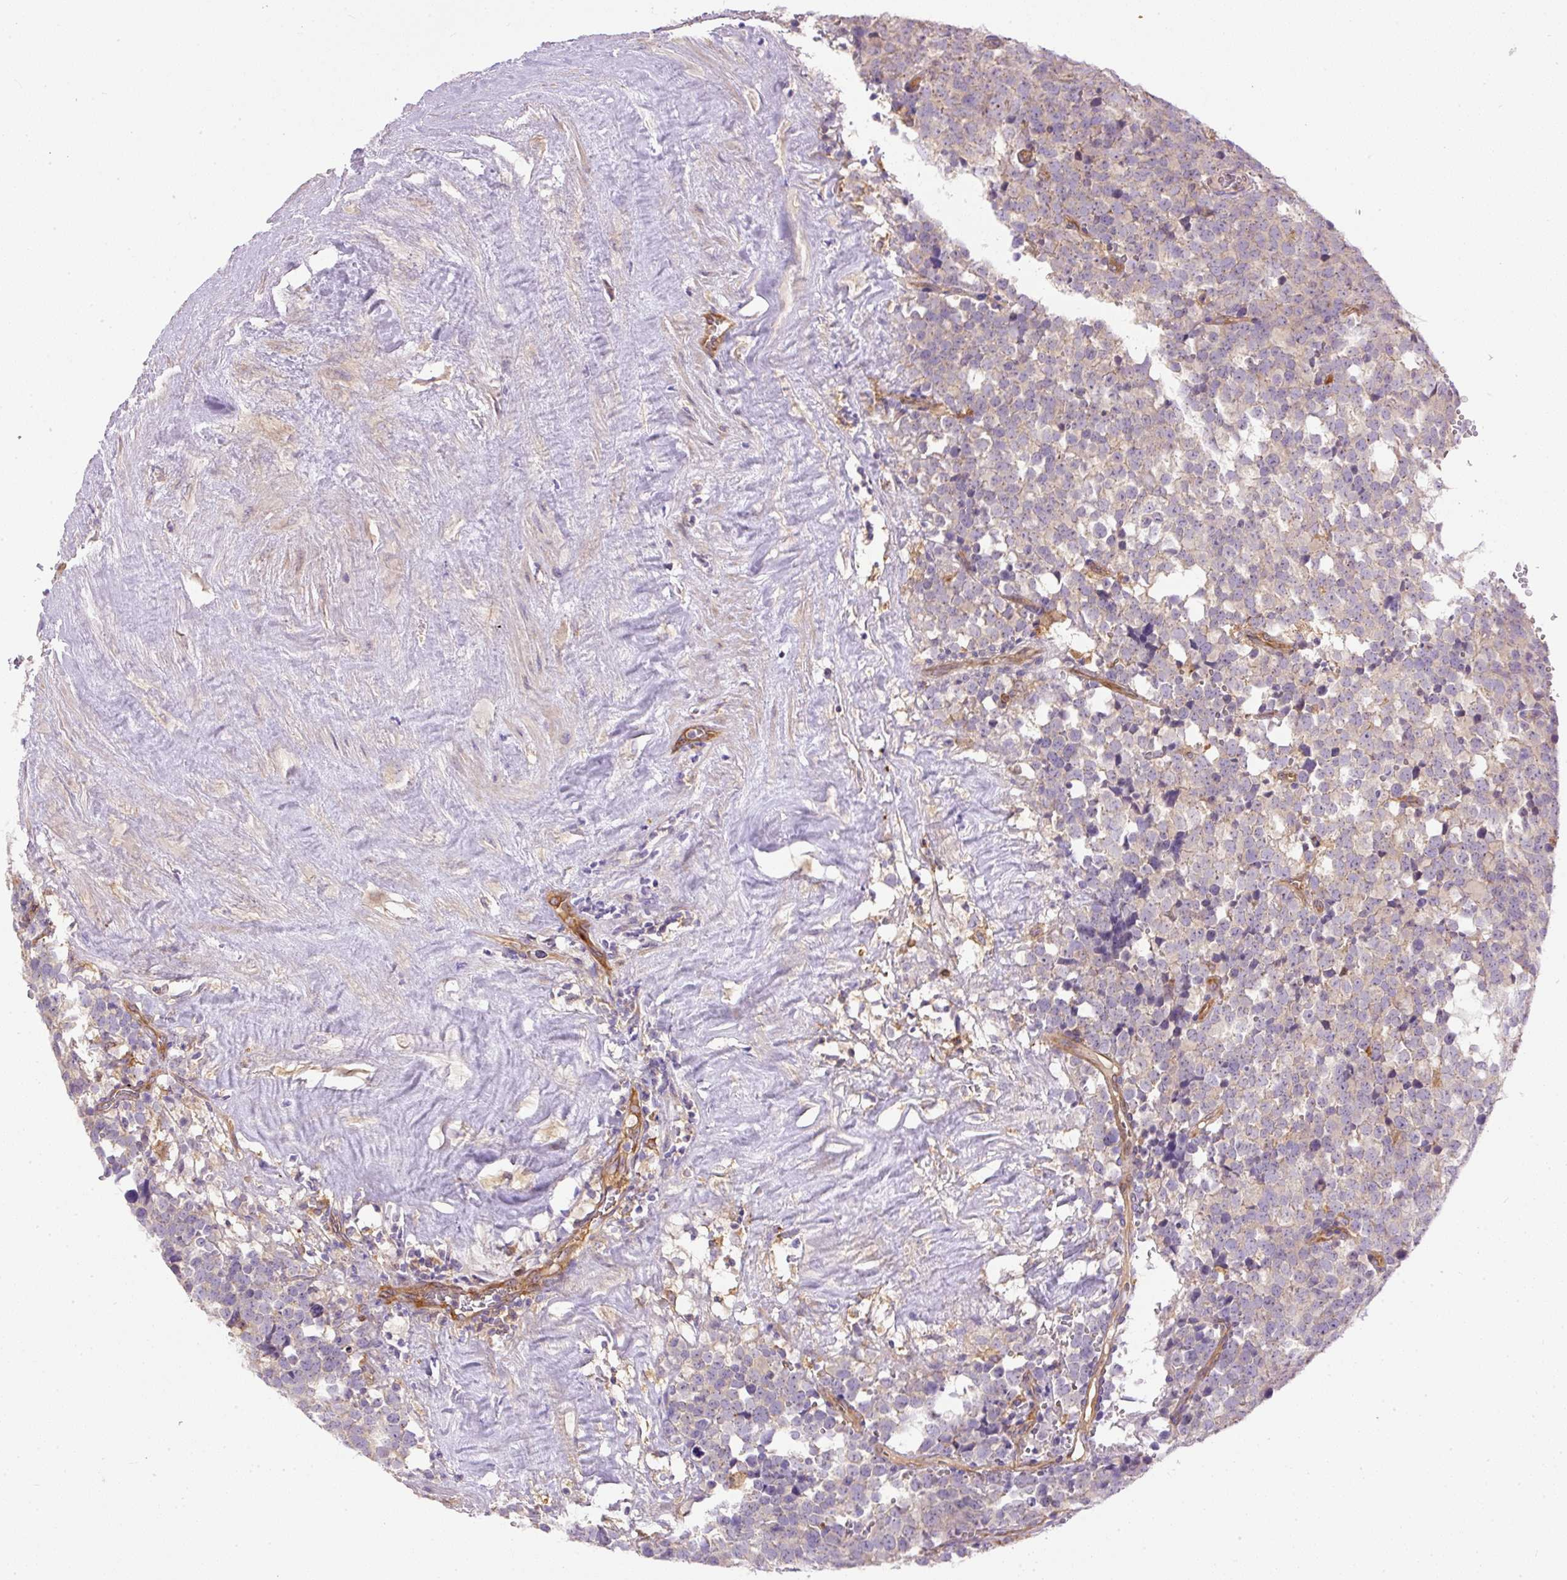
{"staining": {"intensity": "weak", "quantity": "<25%", "location": "cytoplasmic/membranous"}, "tissue": "testis cancer", "cell_type": "Tumor cells", "image_type": "cancer", "snomed": [{"axis": "morphology", "description": "Seminoma, NOS"}, {"axis": "topography", "description": "Testis"}], "caption": "Immunohistochemical staining of testis seminoma demonstrates no significant staining in tumor cells.", "gene": "DAPK1", "patient": {"sex": "male", "age": 71}}